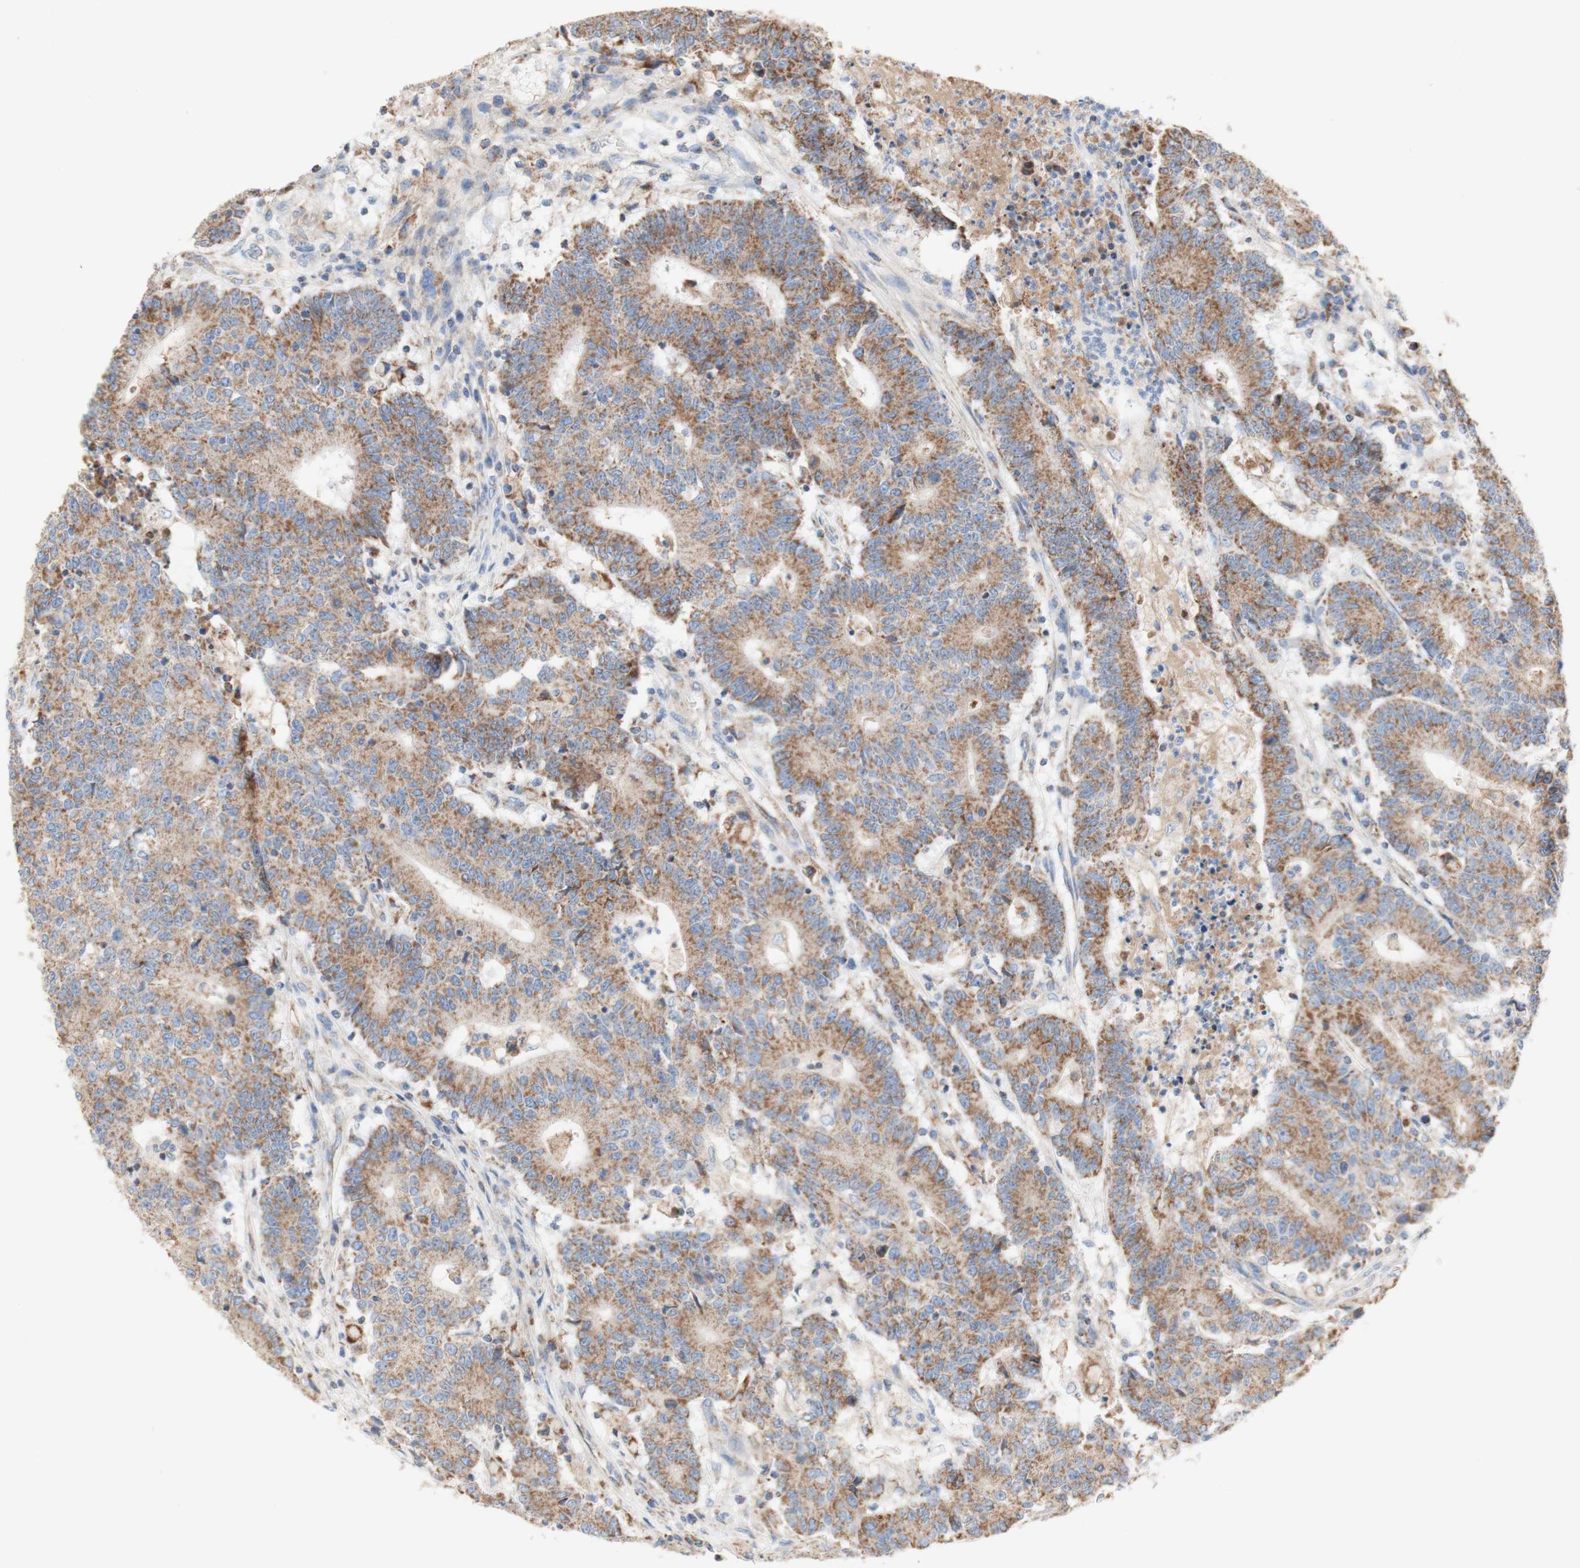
{"staining": {"intensity": "moderate", "quantity": ">75%", "location": "cytoplasmic/membranous"}, "tissue": "colorectal cancer", "cell_type": "Tumor cells", "image_type": "cancer", "snomed": [{"axis": "morphology", "description": "Normal tissue, NOS"}, {"axis": "morphology", "description": "Adenocarcinoma, NOS"}, {"axis": "topography", "description": "Colon"}], "caption": "Protein expression analysis of human colorectal adenocarcinoma reveals moderate cytoplasmic/membranous expression in about >75% of tumor cells.", "gene": "SDHB", "patient": {"sex": "female", "age": 75}}